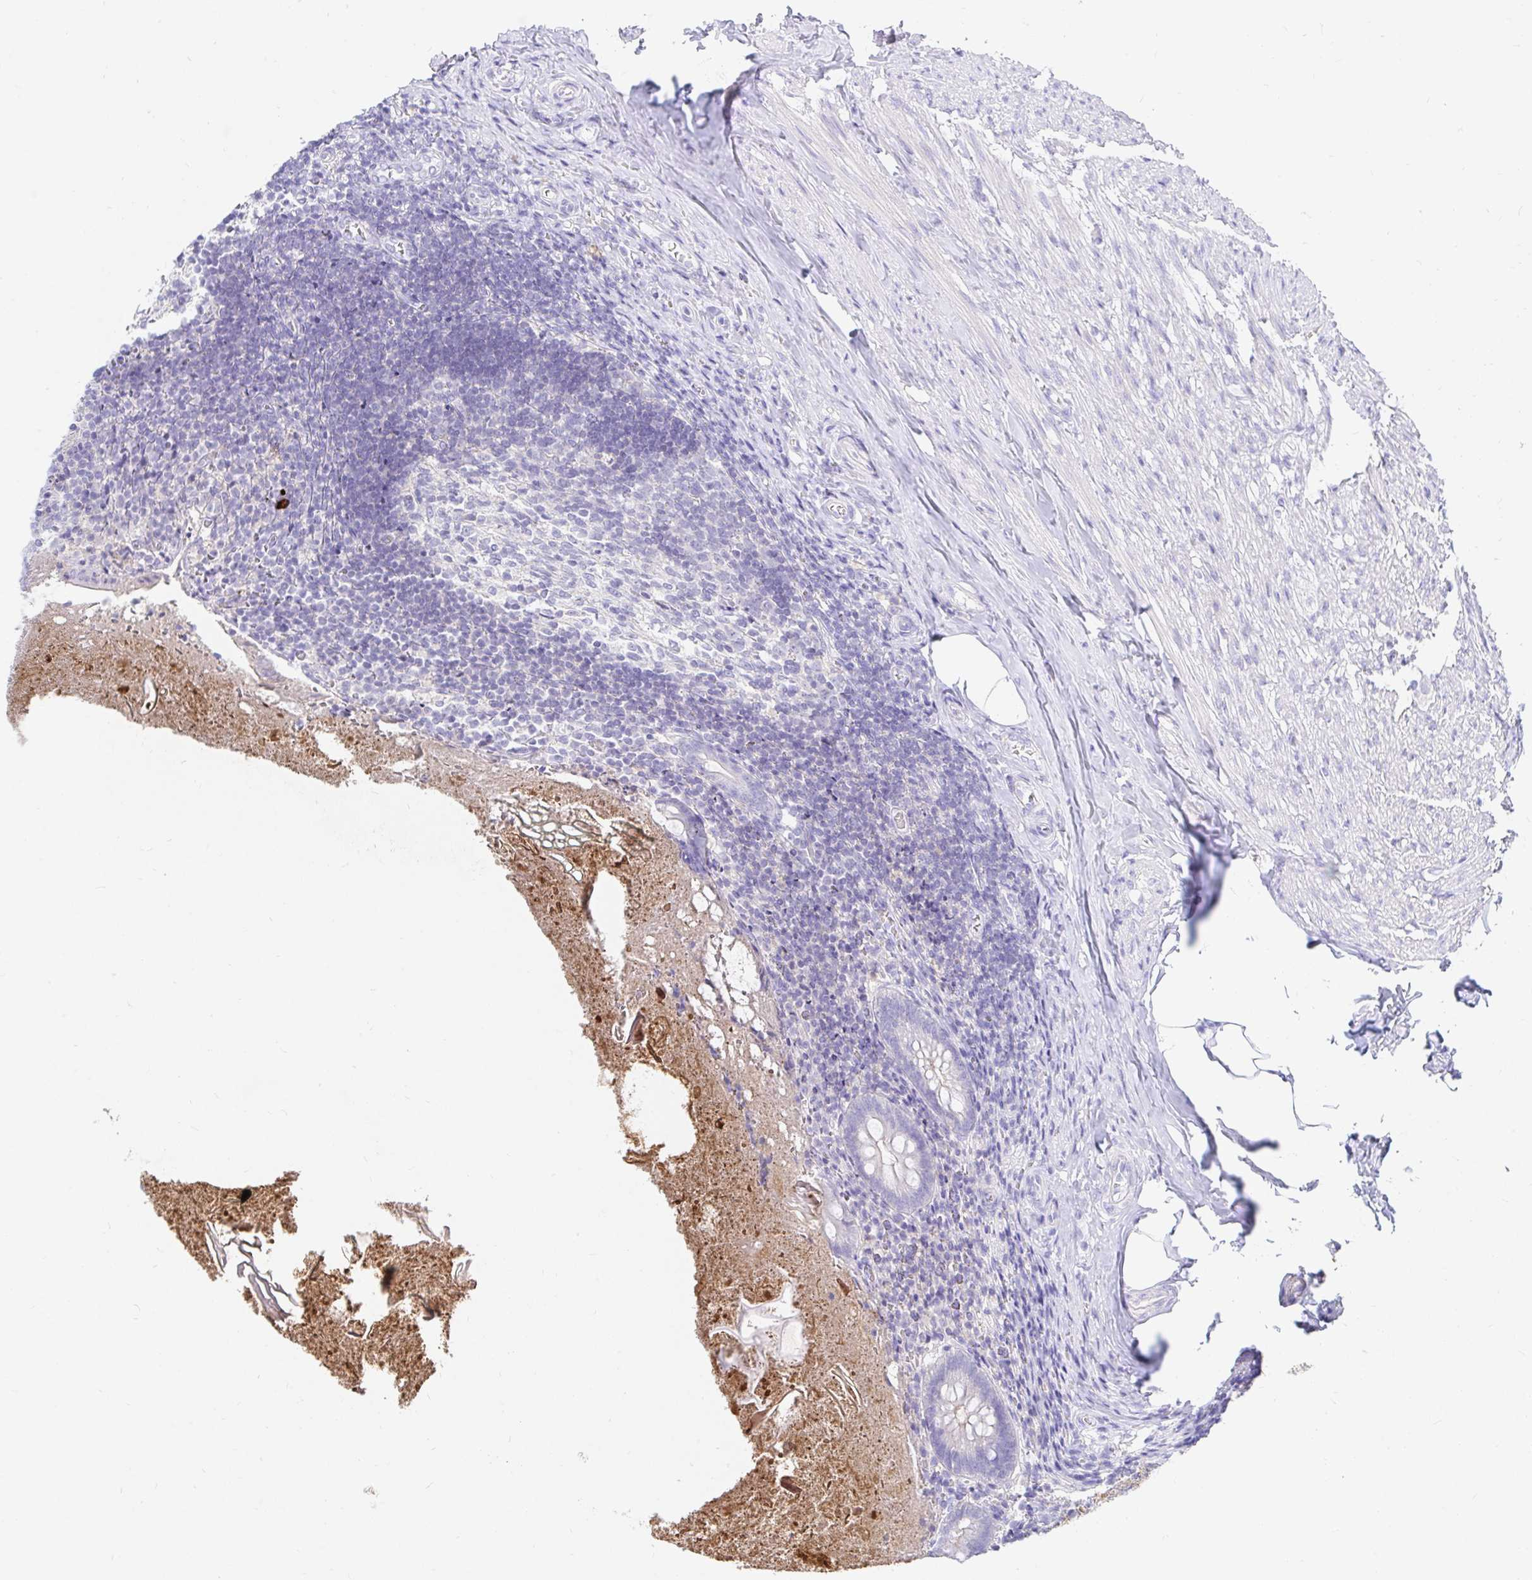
{"staining": {"intensity": "negative", "quantity": "none", "location": "none"}, "tissue": "appendix", "cell_type": "Glandular cells", "image_type": "normal", "snomed": [{"axis": "morphology", "description": "Normal tissue, NOS"}, {"axis": "topography", "description": "Appendix"}], "caption": "The photomicrograph demonstrates no staining of glandular cells in normal appendix. Brightfield microscopy of immunohistochemistry (IHC) stained with DAB (3,3'-diaminobenzidine) (brown) and hematoxylin (blue), captured at high magnification.", "gene": "NR2E1", "patient": {"sex": "female", "age": 17}}